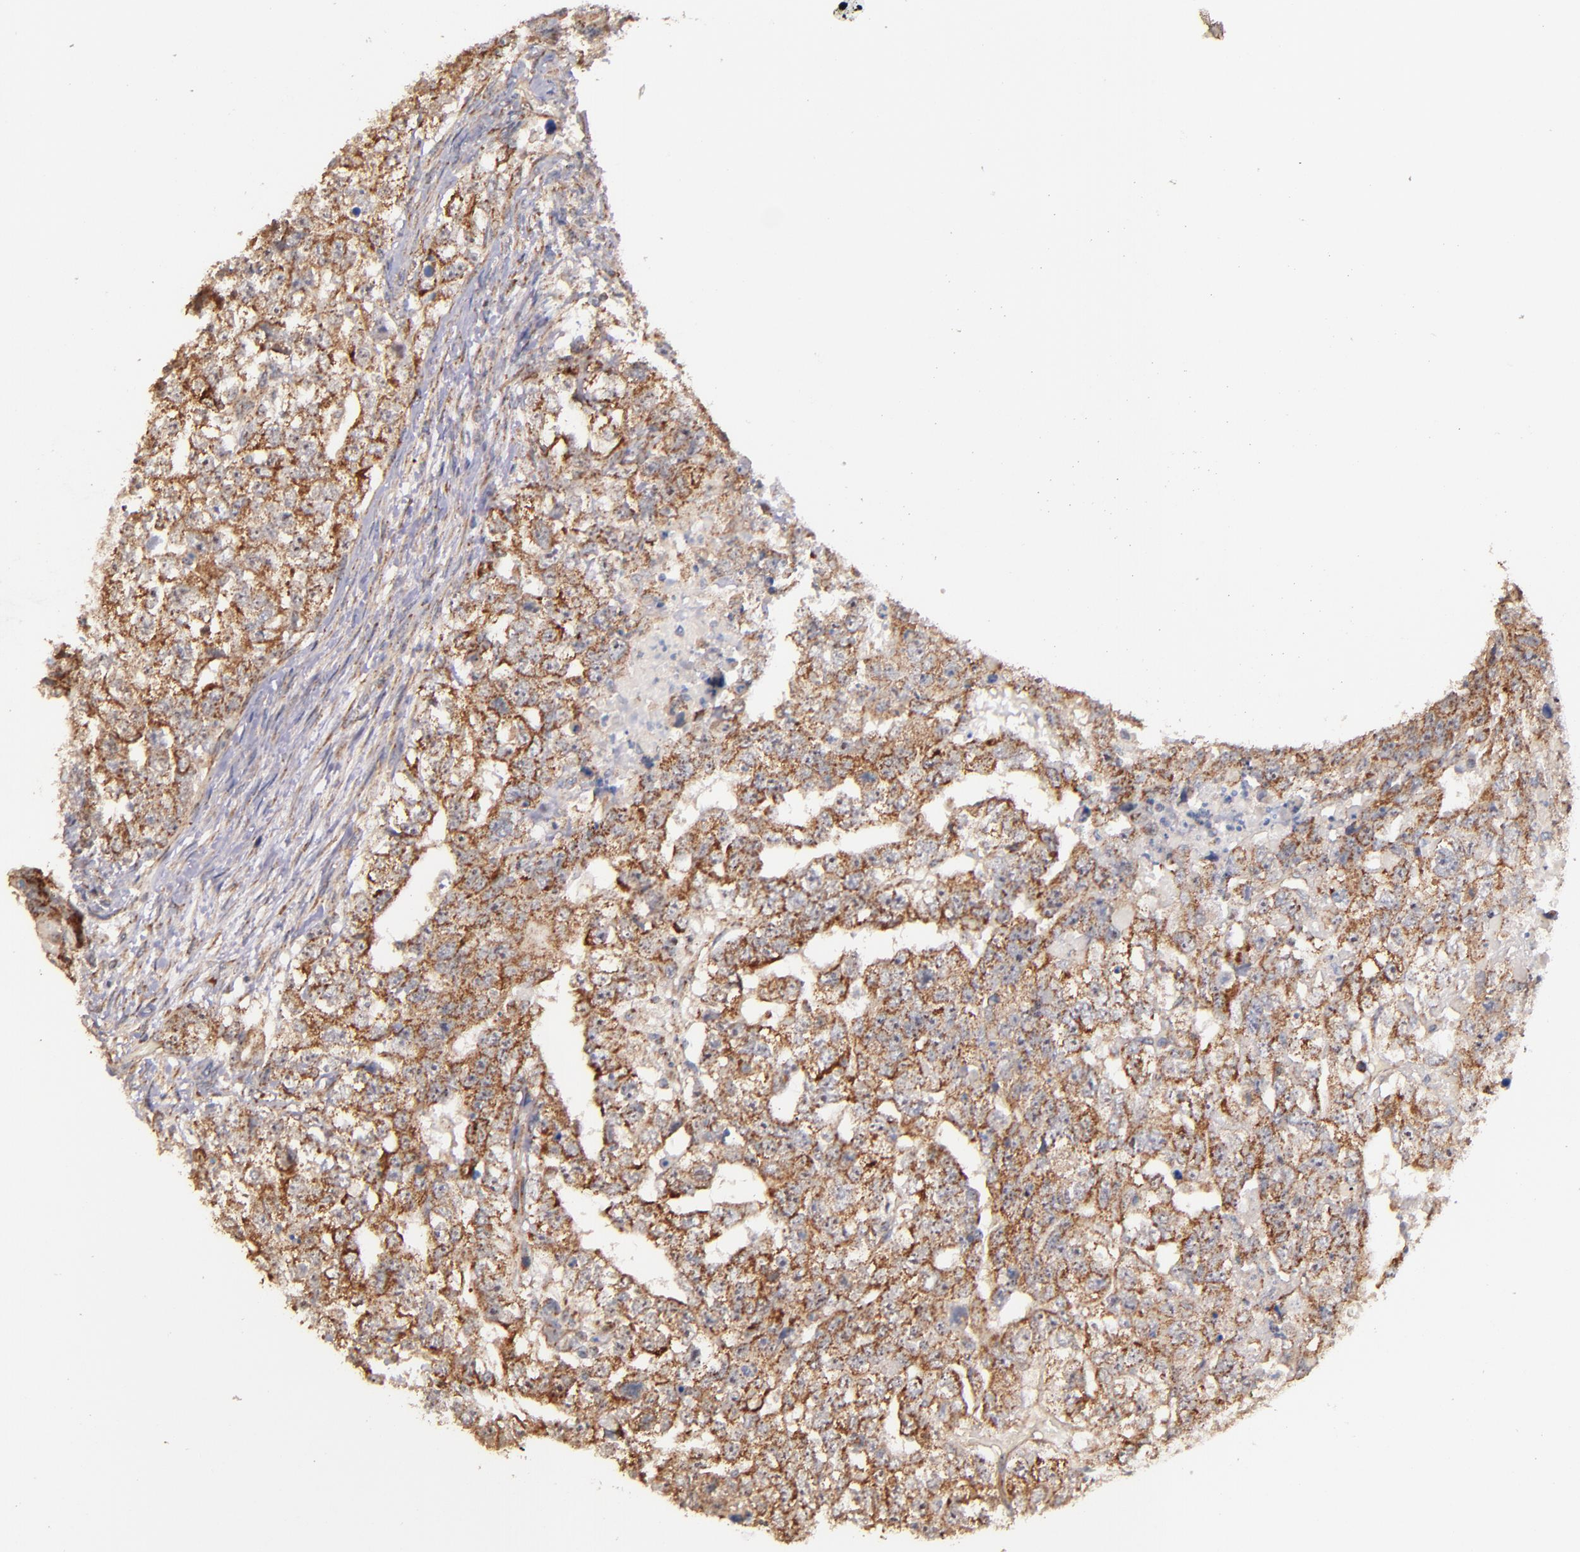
{"staining": {"intensity": "strong", "quantity": ">75%", "location": "cytoplasmic/membranous"}, "tissue": "testis cancer", "cell_type": "Tumor cells", "image_type": "cancer", "snomed": [{"axis": "morphology", "description": "Carcinoma, Embryonal, NOS"}, {"axis": "topography", "description": "Testis"}], "caption": "Protein analysis of testis embryonal carcinoma tissue reveals strong cytoplasmic/membranous positivity in approximately >75% of tumor cells.", "gene": "SHC1", "patient": {"sex": "male", "age": 36}}